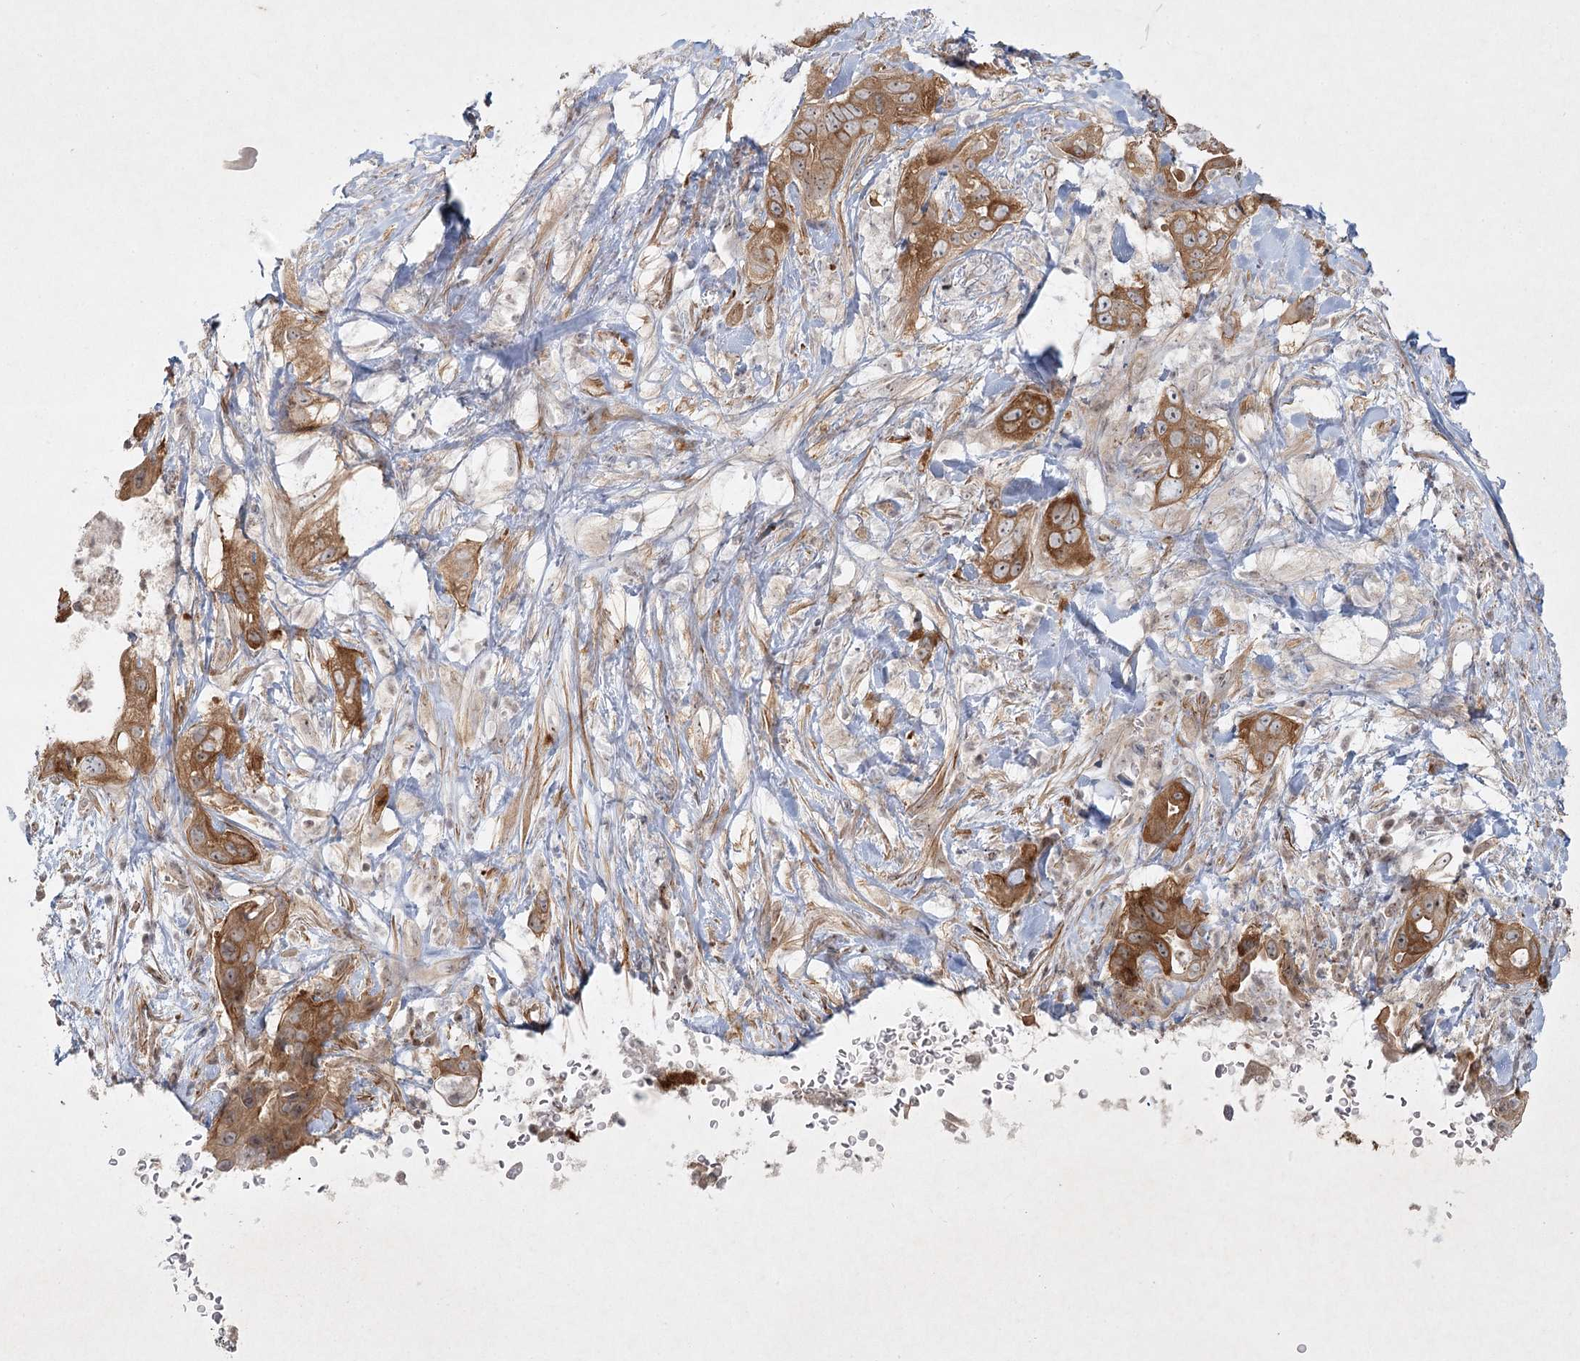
{"staining": {"intensity": "moderate", "quantity": ">75%", "location": "cytoplasmic/membranous"}, "tissue": "pancreatic cancer", "cell_type": "Tumor cells", "image_type": "cancer", "snomed": [{"axis": "morphology", "description": "Adenocarcinoma, NOS"}, {"axis": "topography", "description": "Pancreas"}], "caption": "Human pancreatic cancer stained with a protein marker displays moderate staining in tumor cells.", "gene": "SH2D3A", "patient": {"sex": "female", "age": 78}}